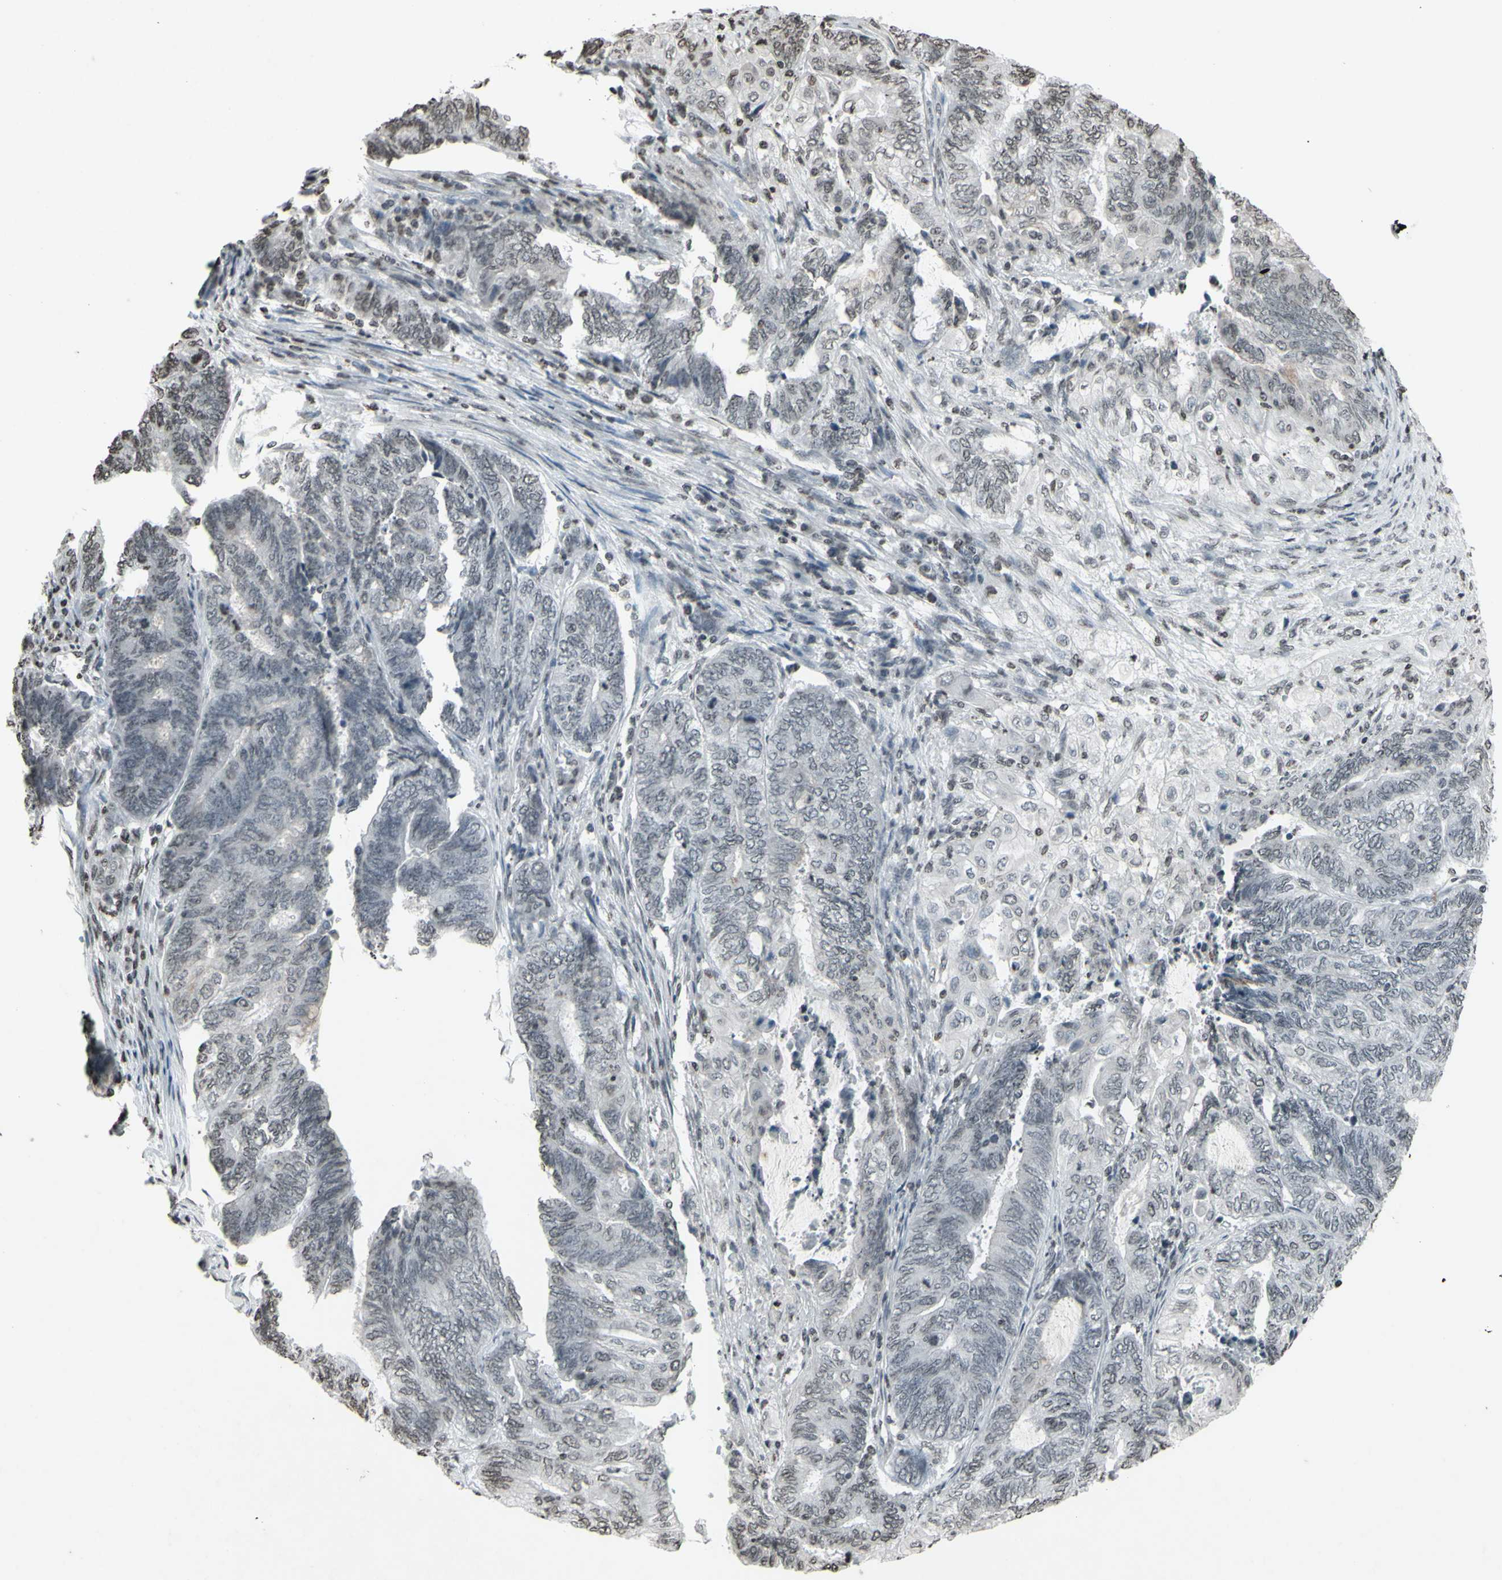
{"staining": {"intensity": "negative", "quantity": "none", "location": "none"}, "tissue": "endometrial cancer", "cell_type": "Tumor cells", "image_type": "cancer", "snomed": [{"axis": "morphology", "description": "Adenocarcinoma, NOS"}, {"axis": "topography", "description": "Uterus"}, {"axis": "topography", "description": "Endometrium"}], "caption": "Photomicrograph shows no protein positivity in tumor cells of endometrial cancer tissue.", "gene": "CD79B", "patient": {"sex": "female", "age": 70}}